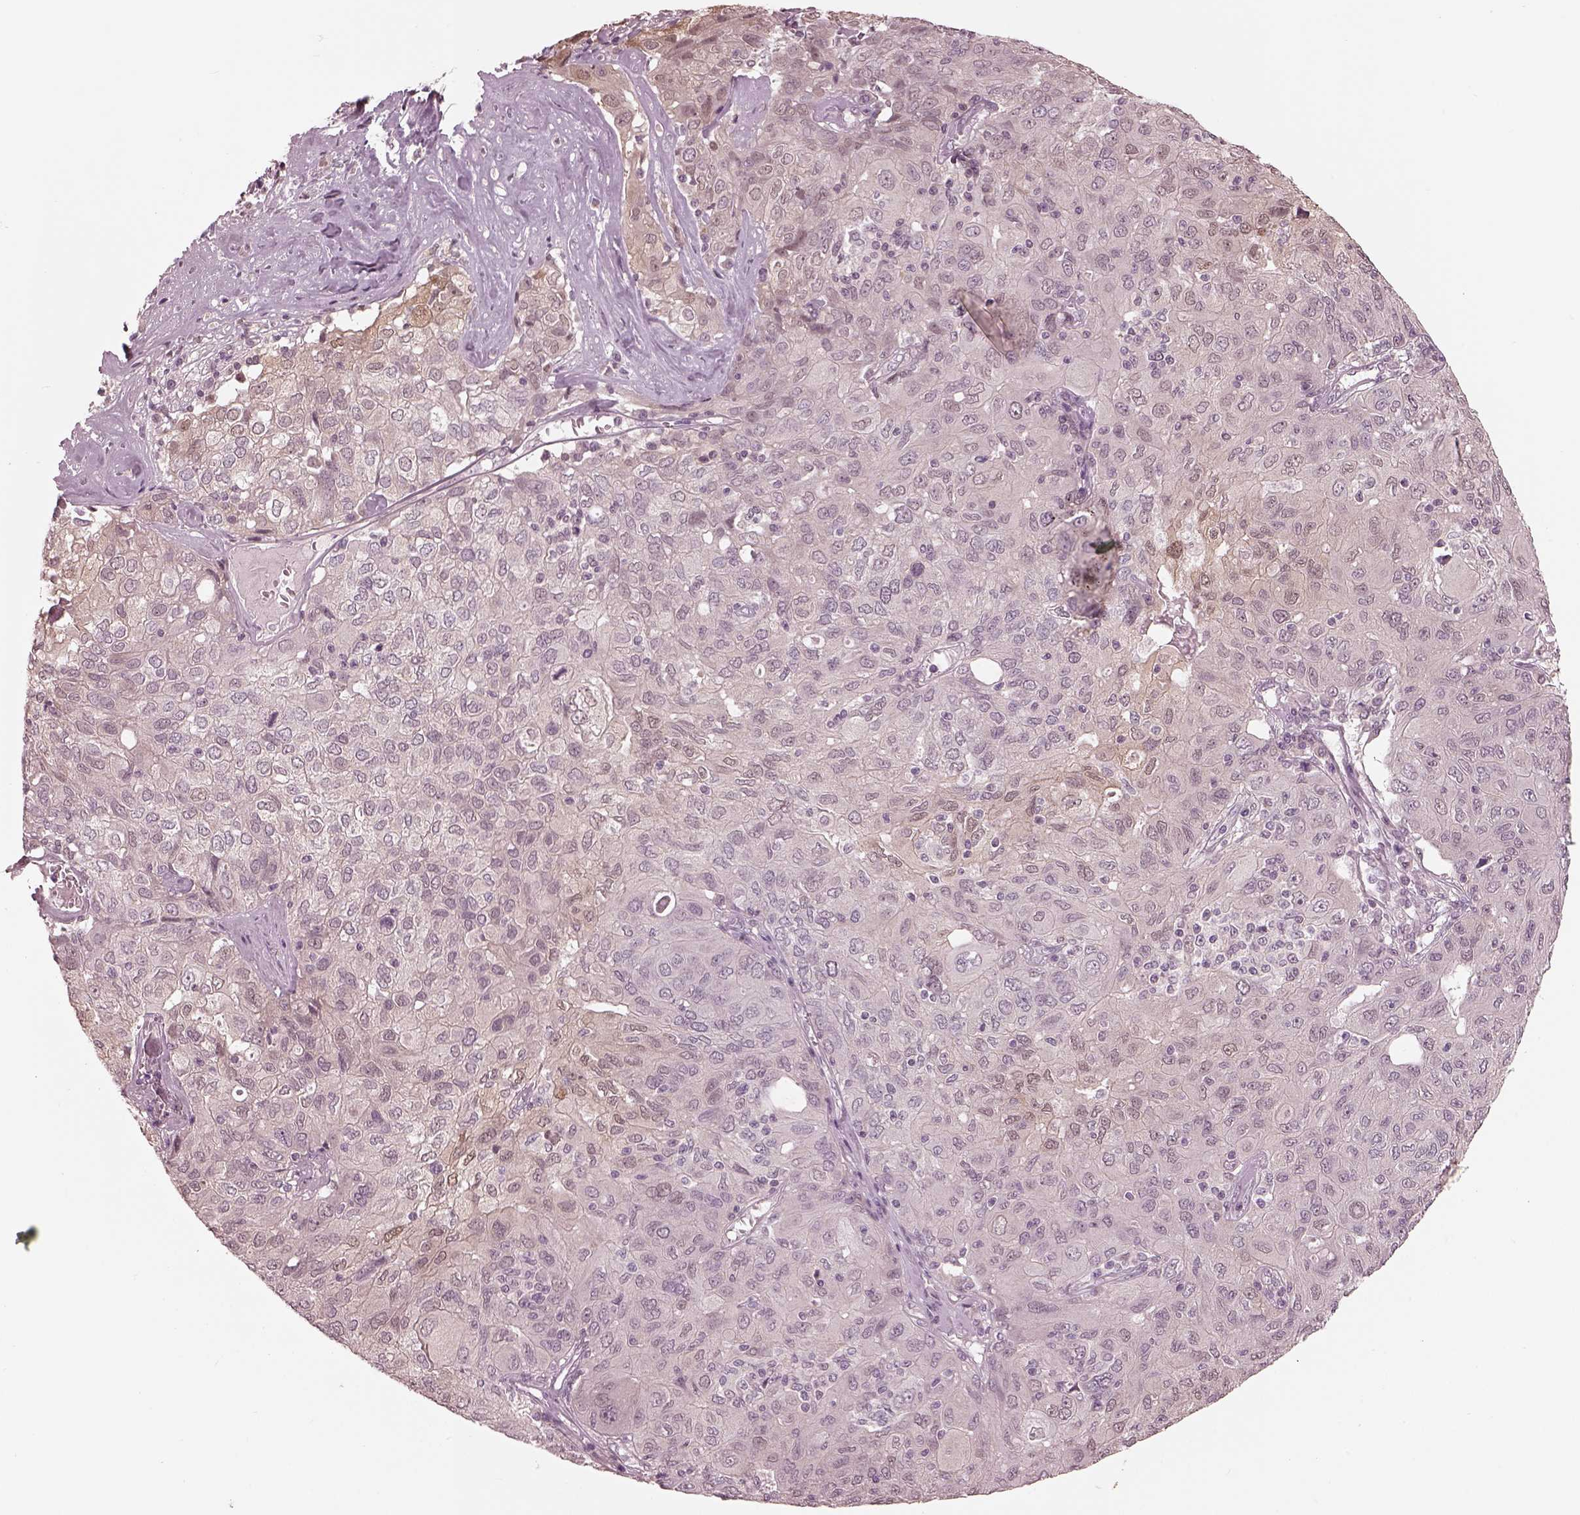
{"staining": {"intensity": "negative", "quantity": "none", "location": "none"}, "tissue": "ovarian cancer", "cell_type": "Tumor cells", "image_type": "cancer", "snomed": [{"axis": "morphology", "description": "Carcinoma, endometroid"}, {"axis": "topography", "description": "Ovary"}], "caption": "Ovarian endometroid carcinoma stained for a protein using IHC shows no expression tumor cells.", "gene": "IQCG", "patient": {"sex": "female", "age": 50}}